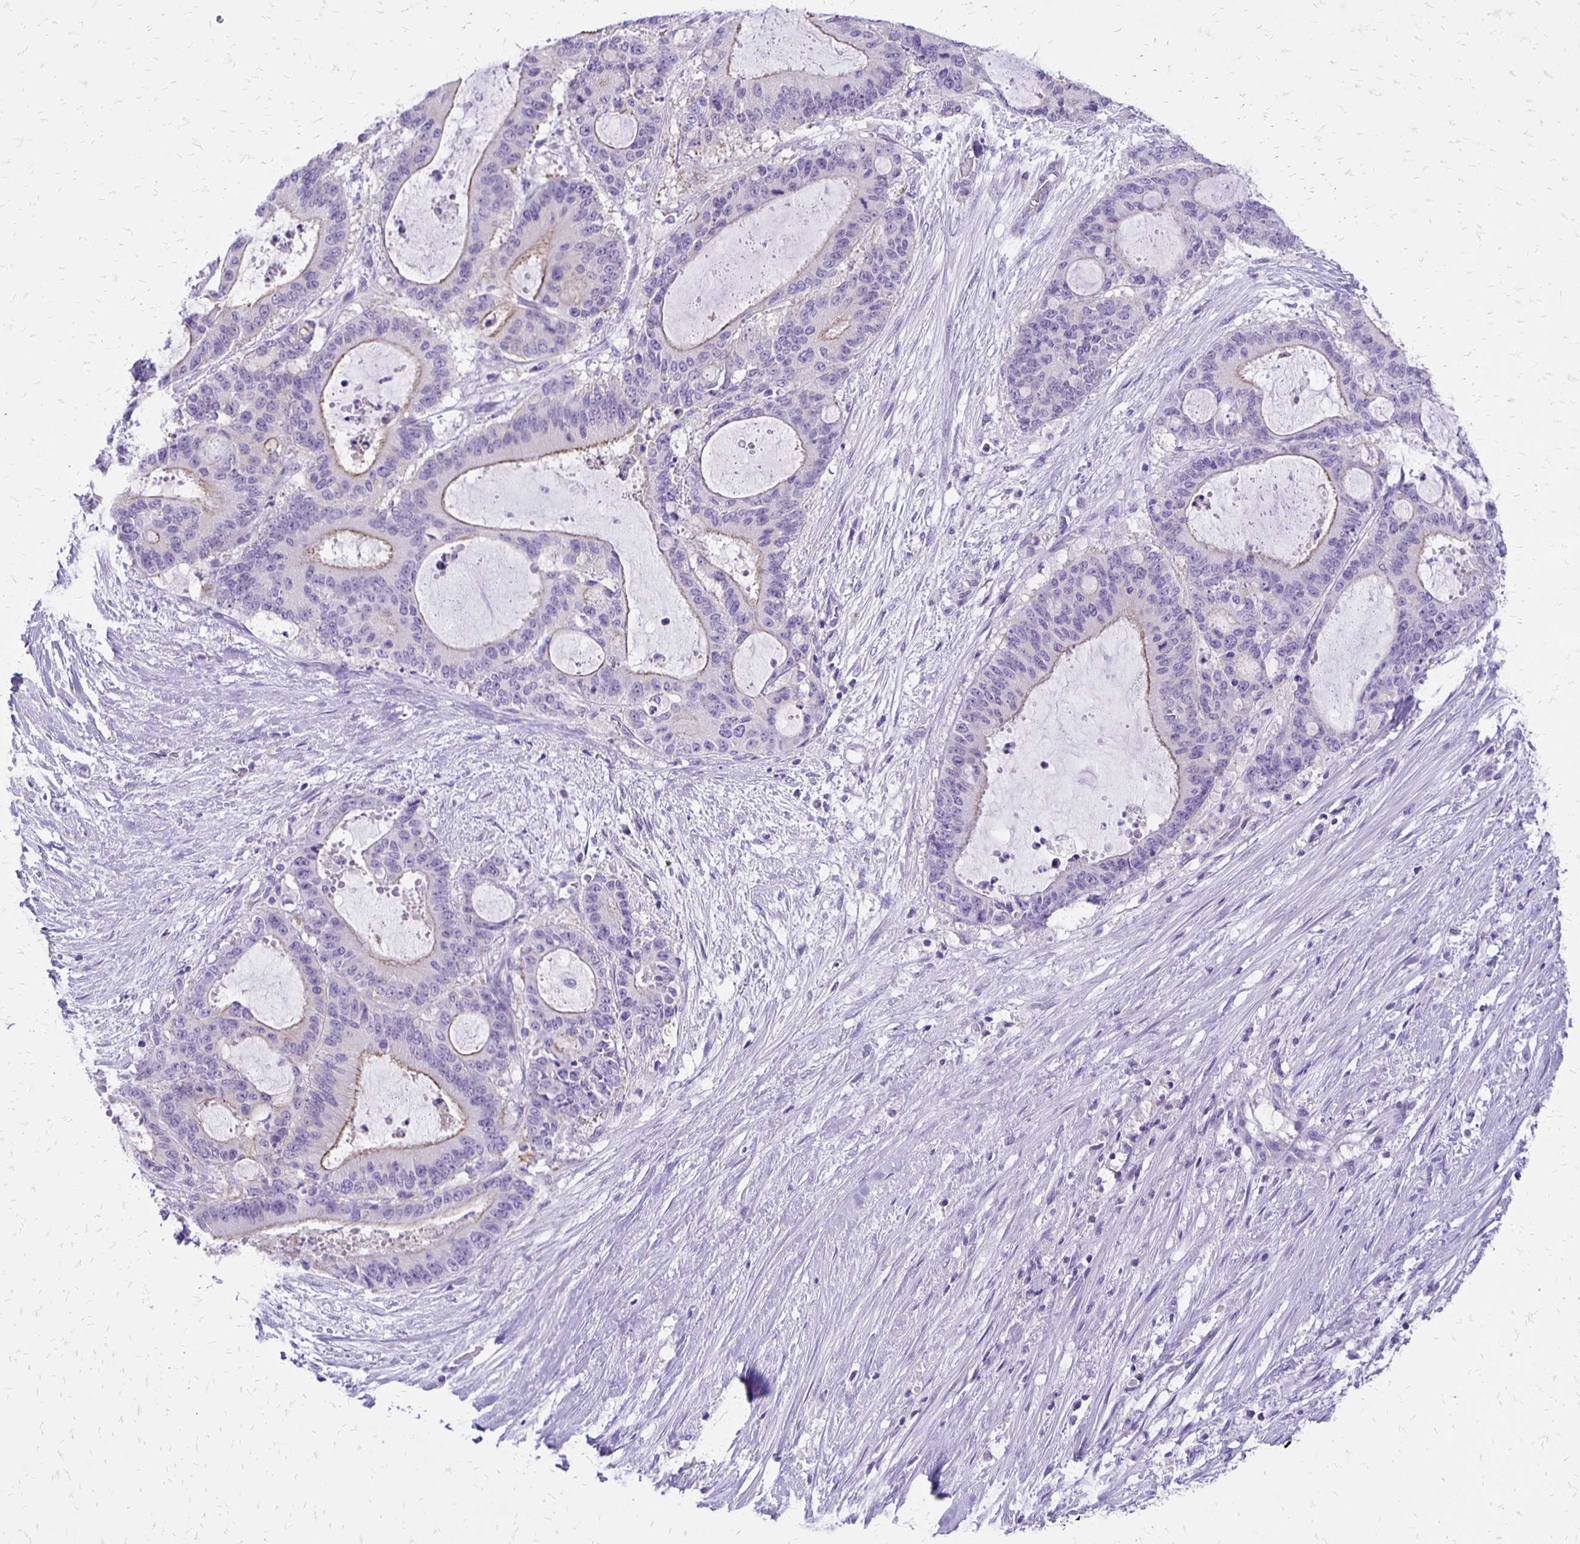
{"staining": {"intensity": "weak", "quantity": "<25%", "location": "cytoplasmic/membranous"}, "tissue": "liver cancer", "cell_type": "Tumor cells", "image_type": "cancer", "snomed": [{"axis": "morphology", "description": "Normal tissue, NOS"}, {"axis": "morphology", "description": "Cholangiocarcinoma"}, {"axis": "topography", "description": "Liver"}, {"axis": "topography", "description": "Peripheral nerve tissue"}], "caption": "An image of human cholangiocarcinoma (liver) is negative for staining in tumor cells.", "gene": "ANKRD45", "patient": {"sex": "female", "age": 73}}